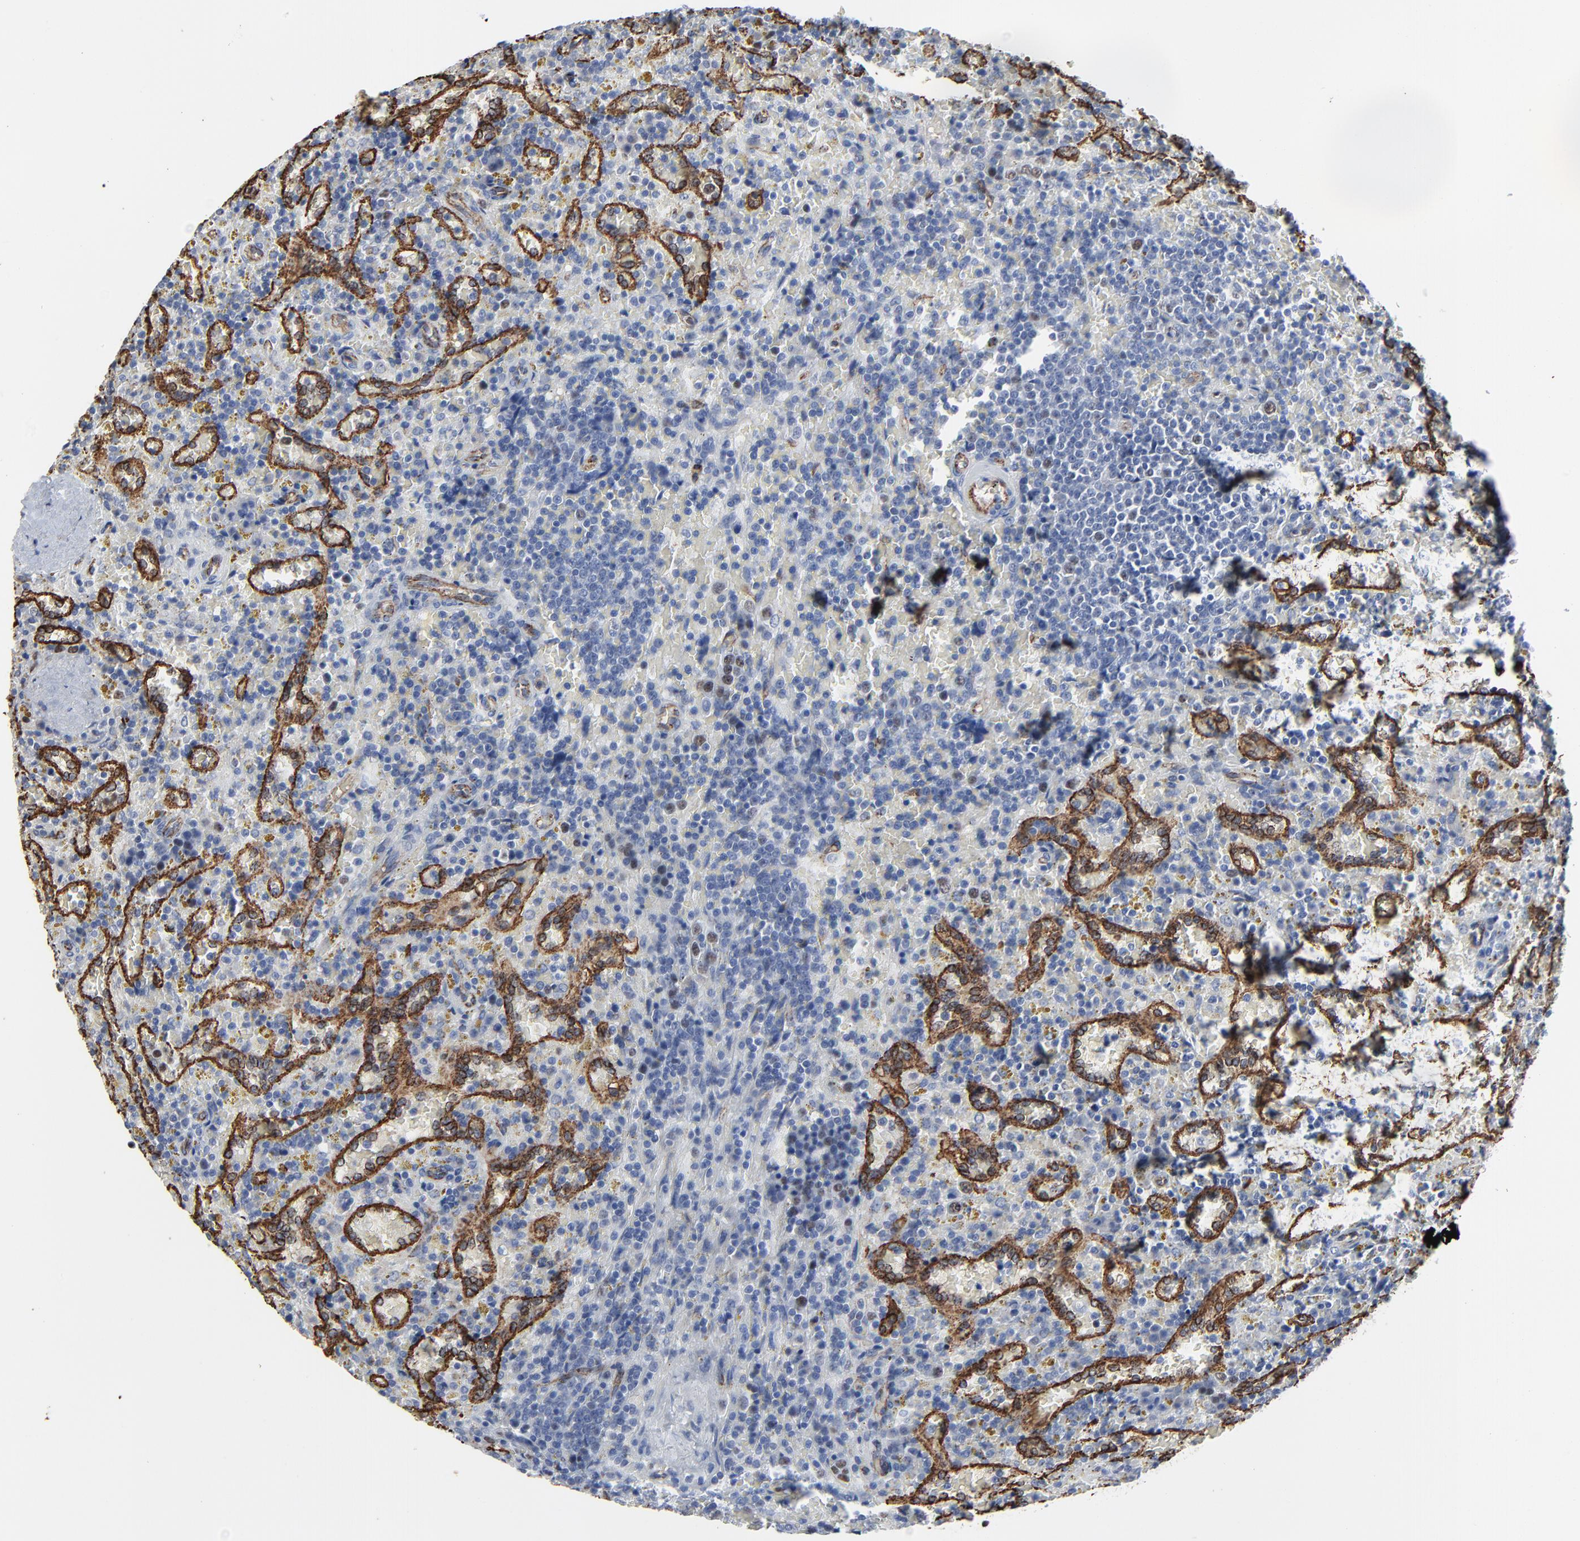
{"staining": {"intensity": "negative", "quantity": "none", "location": "none"}, "tissue": "lymphoma", "cell_type": "Tumor cells", "image_type": "cancer", "snomed": [{"axis": "morphology", "description": "Malignant lymphoma, non-Hodgkin's type, Low grade"}, {"axis": "topography", "description": "Spleen"}], "caption": "Micrograph shows no protein expression in tumor cells of lymphoma tissue. (DAB immunohistochemistry, high magnification).", "gene": "BIRC3", "patient": {"sex": "female", "age": 65}}